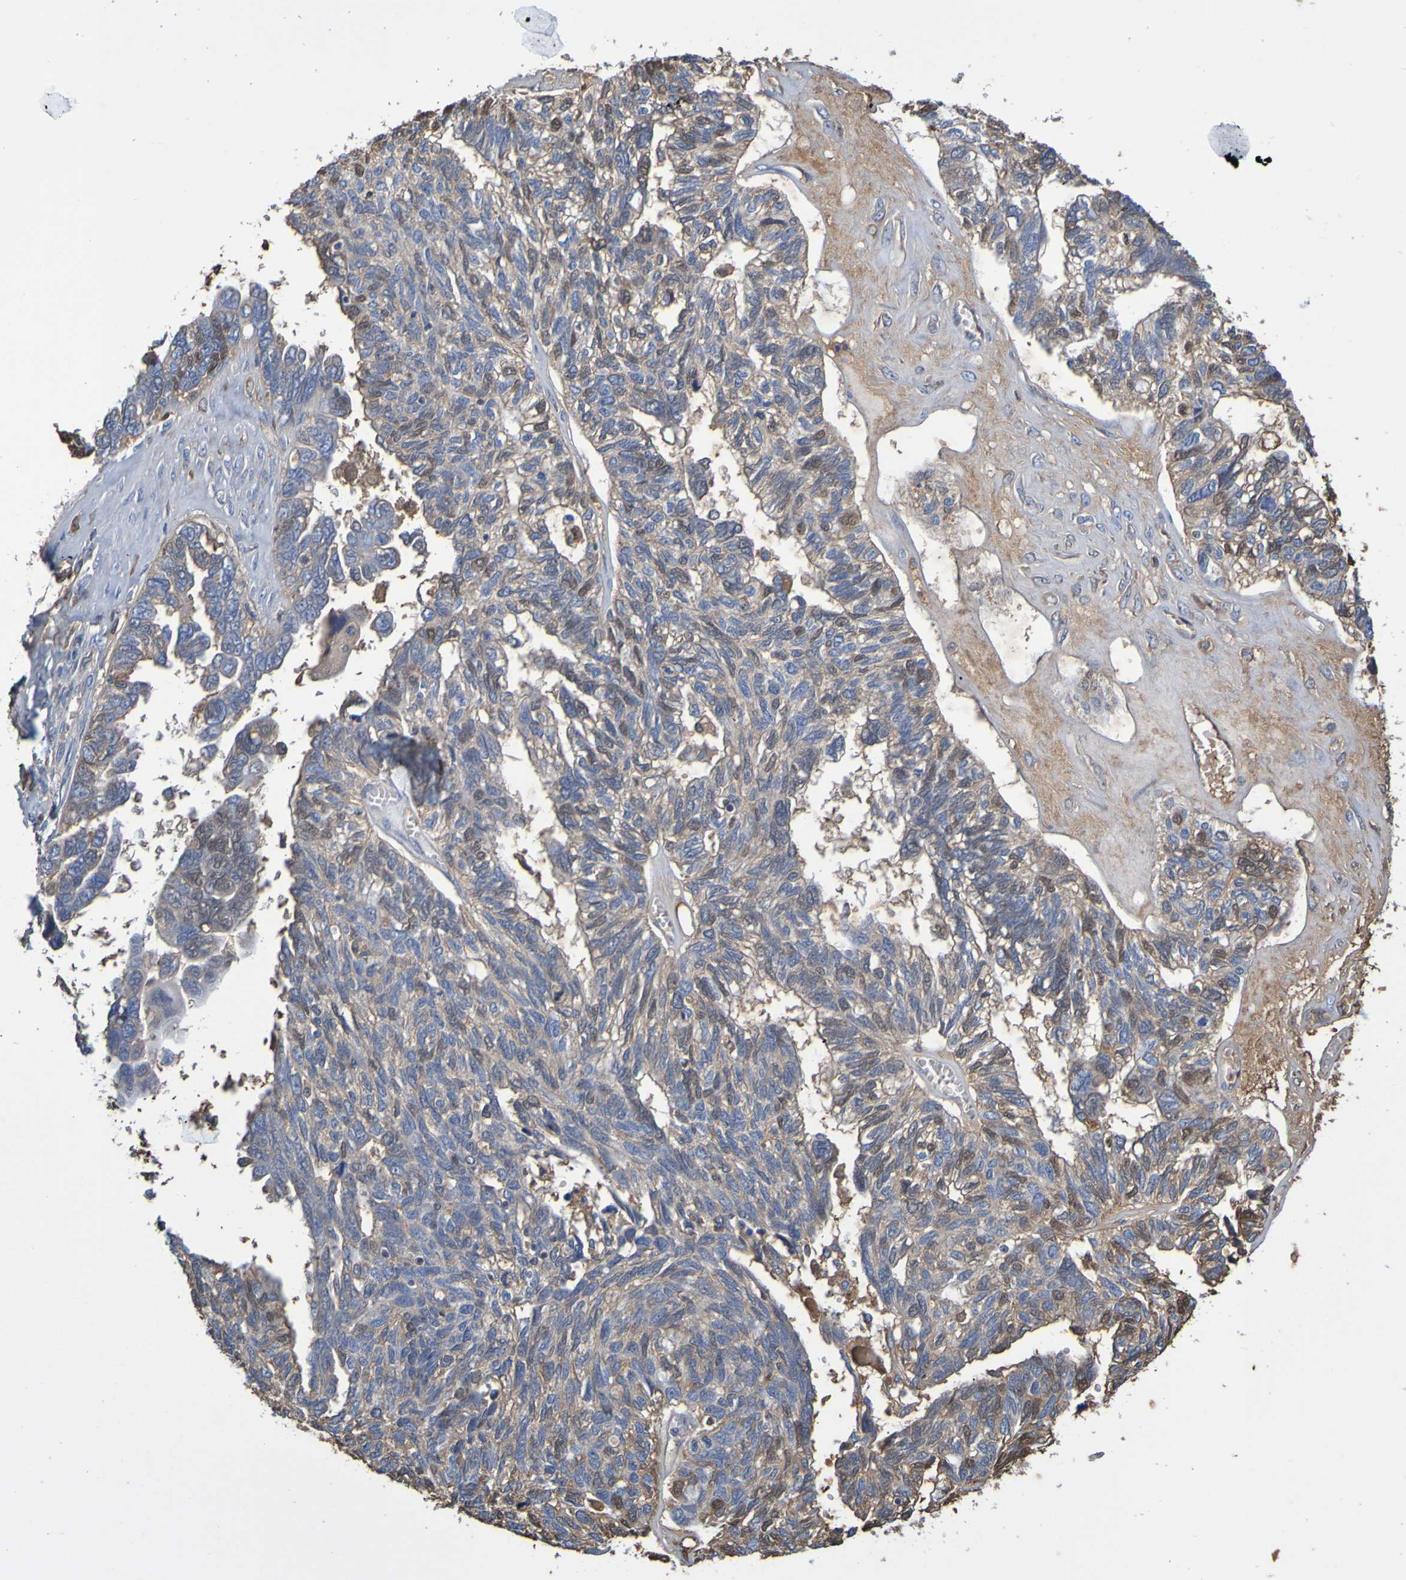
{"staining": {"intensity": "weak", "quantity": "25%-75%", "location": "cytoplasmic/membranous,nuclear"}, "tissue": "ovarian cancer", "cell_type": "Tumor cells", "image_type": "cancer", "snomed": [{"axis": "morphology", "description": "Cystadenocarcinoma, serous, NOS"}, {"axis": "topography", "description": "Ovary"}], "caption": "Tumor cells exhibit low levels of weak cytoplasmic/membranous and nuclear expression in about 25%-75% of cells in human ovarian cancer (serous cystadenocarcinoma). (DAB (3,3'-diaminobenzidine) IHC, brown staining for protein, blue staining for nuclei).", "gene": "GAB3", "patient": {"sex": "female", "age": 79}}